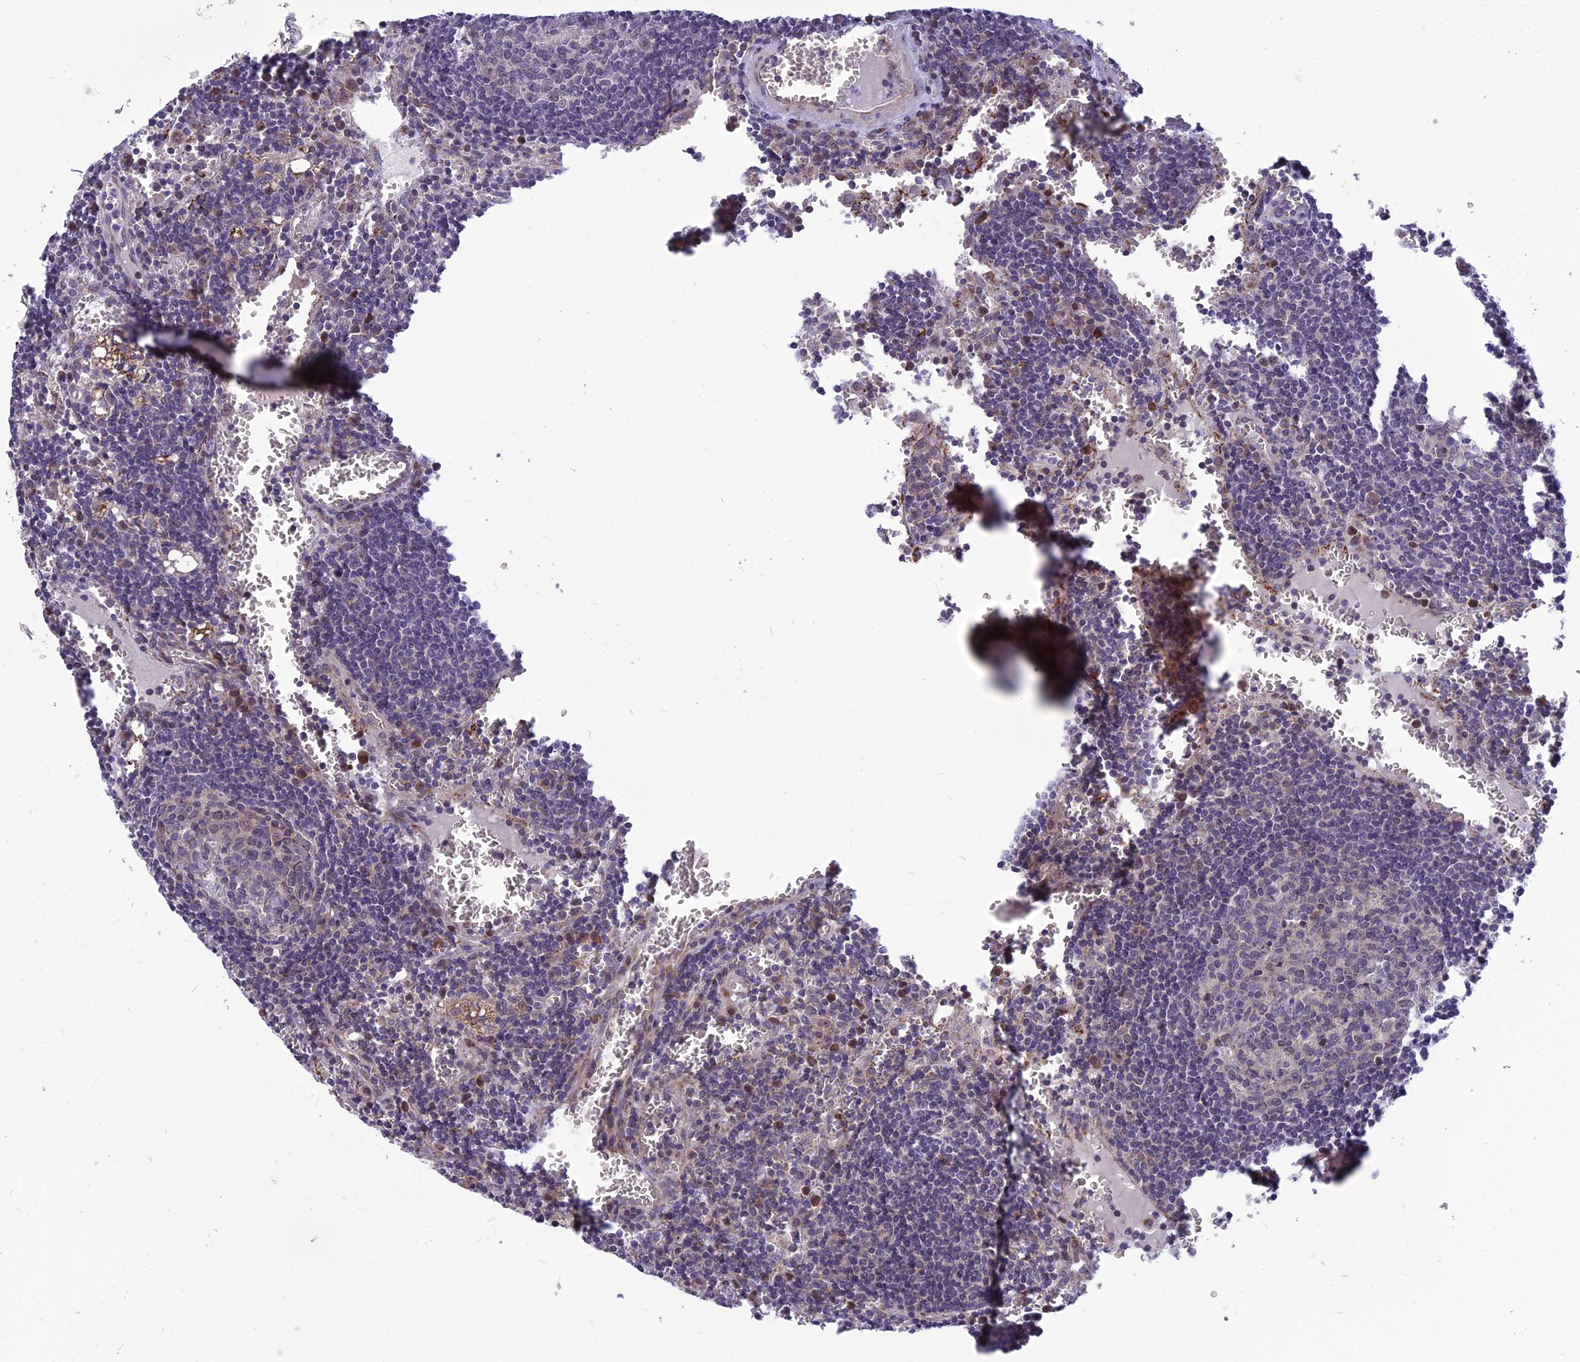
{"staining": {"intensity": "negative", "quantity": "none", "location": "none"}, "tissue": "lymph node", "cell_type": "Germinal center cells", "image_type": "normal", "snomed": [{"axis": "morphology", "description": "Normal tissue, NOS"}, {"axis": "topography", "description": "Lymph node"}], "caption": "DAB immunohistochemical staining of unremarkable lymph node displays no significant positivity in germinal center cells.", "gene": "PSMF1", "patient": {"sex": "female", "age": 73}}